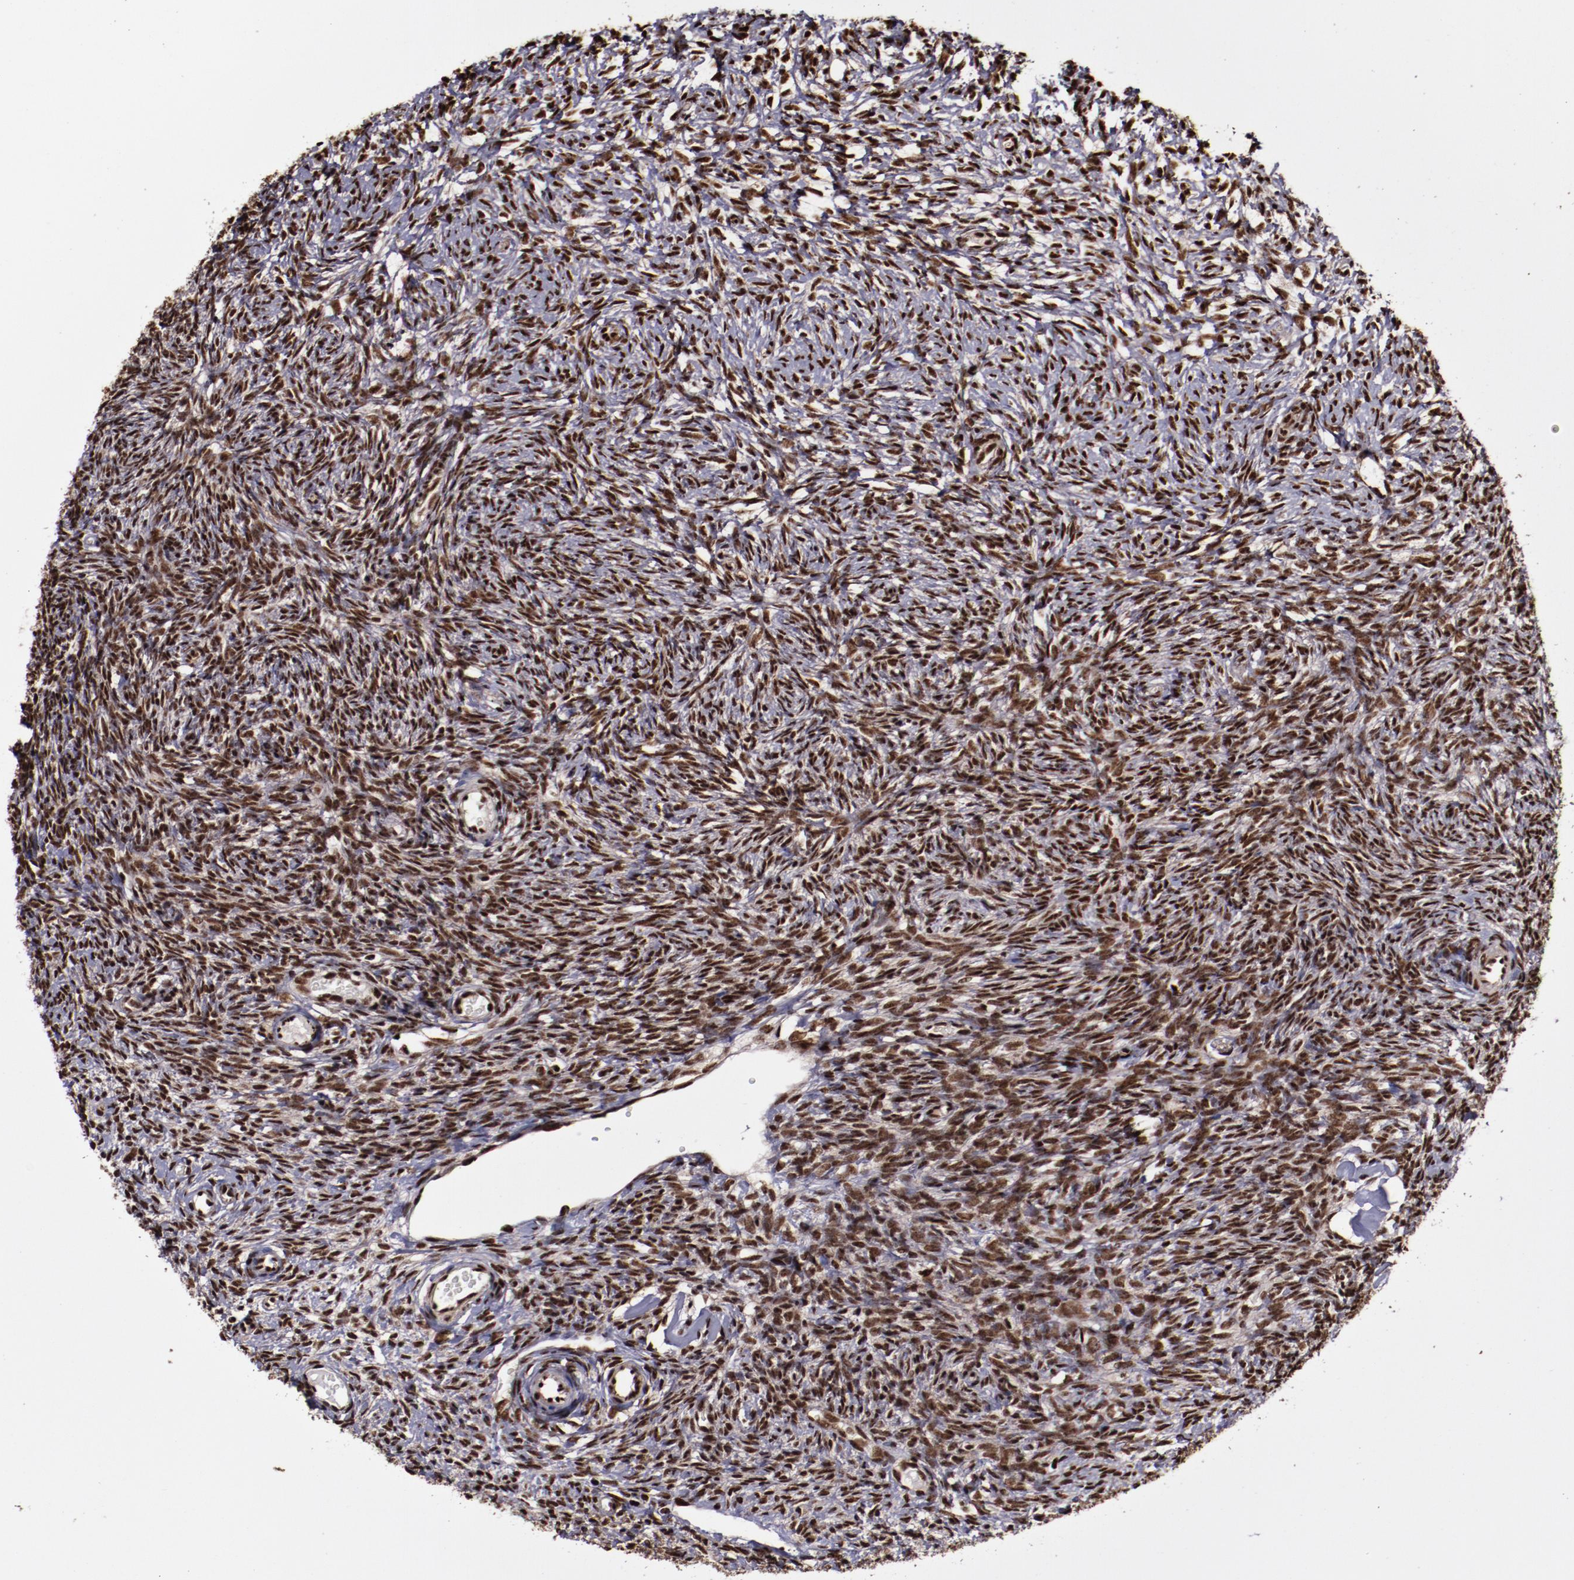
{"staining": {"intensity": "strong", "quantity": ">75%", "location": "nuclear"}, "tissue": "ovary", "cell_type": "Ovarian stroma cells", "image_type": "normal", "snomed": [{"axis": "morphology", "description": "Normal tissue, NOS"}, {"axis": "topography", "description": "Ovary"}], "caption": "IHC staining of benign ovary, which exhibits high levels of strong nuclear positivity in about >75% of ovarian stroma cells indicating strong nuclear protein positivity. The staining was performed using DAB (brown) for protein detection and nuclei were counterstained in hematoxylin (blue).", "gene": "SNW1", "patient": {"sex": "female", "age": 35}}